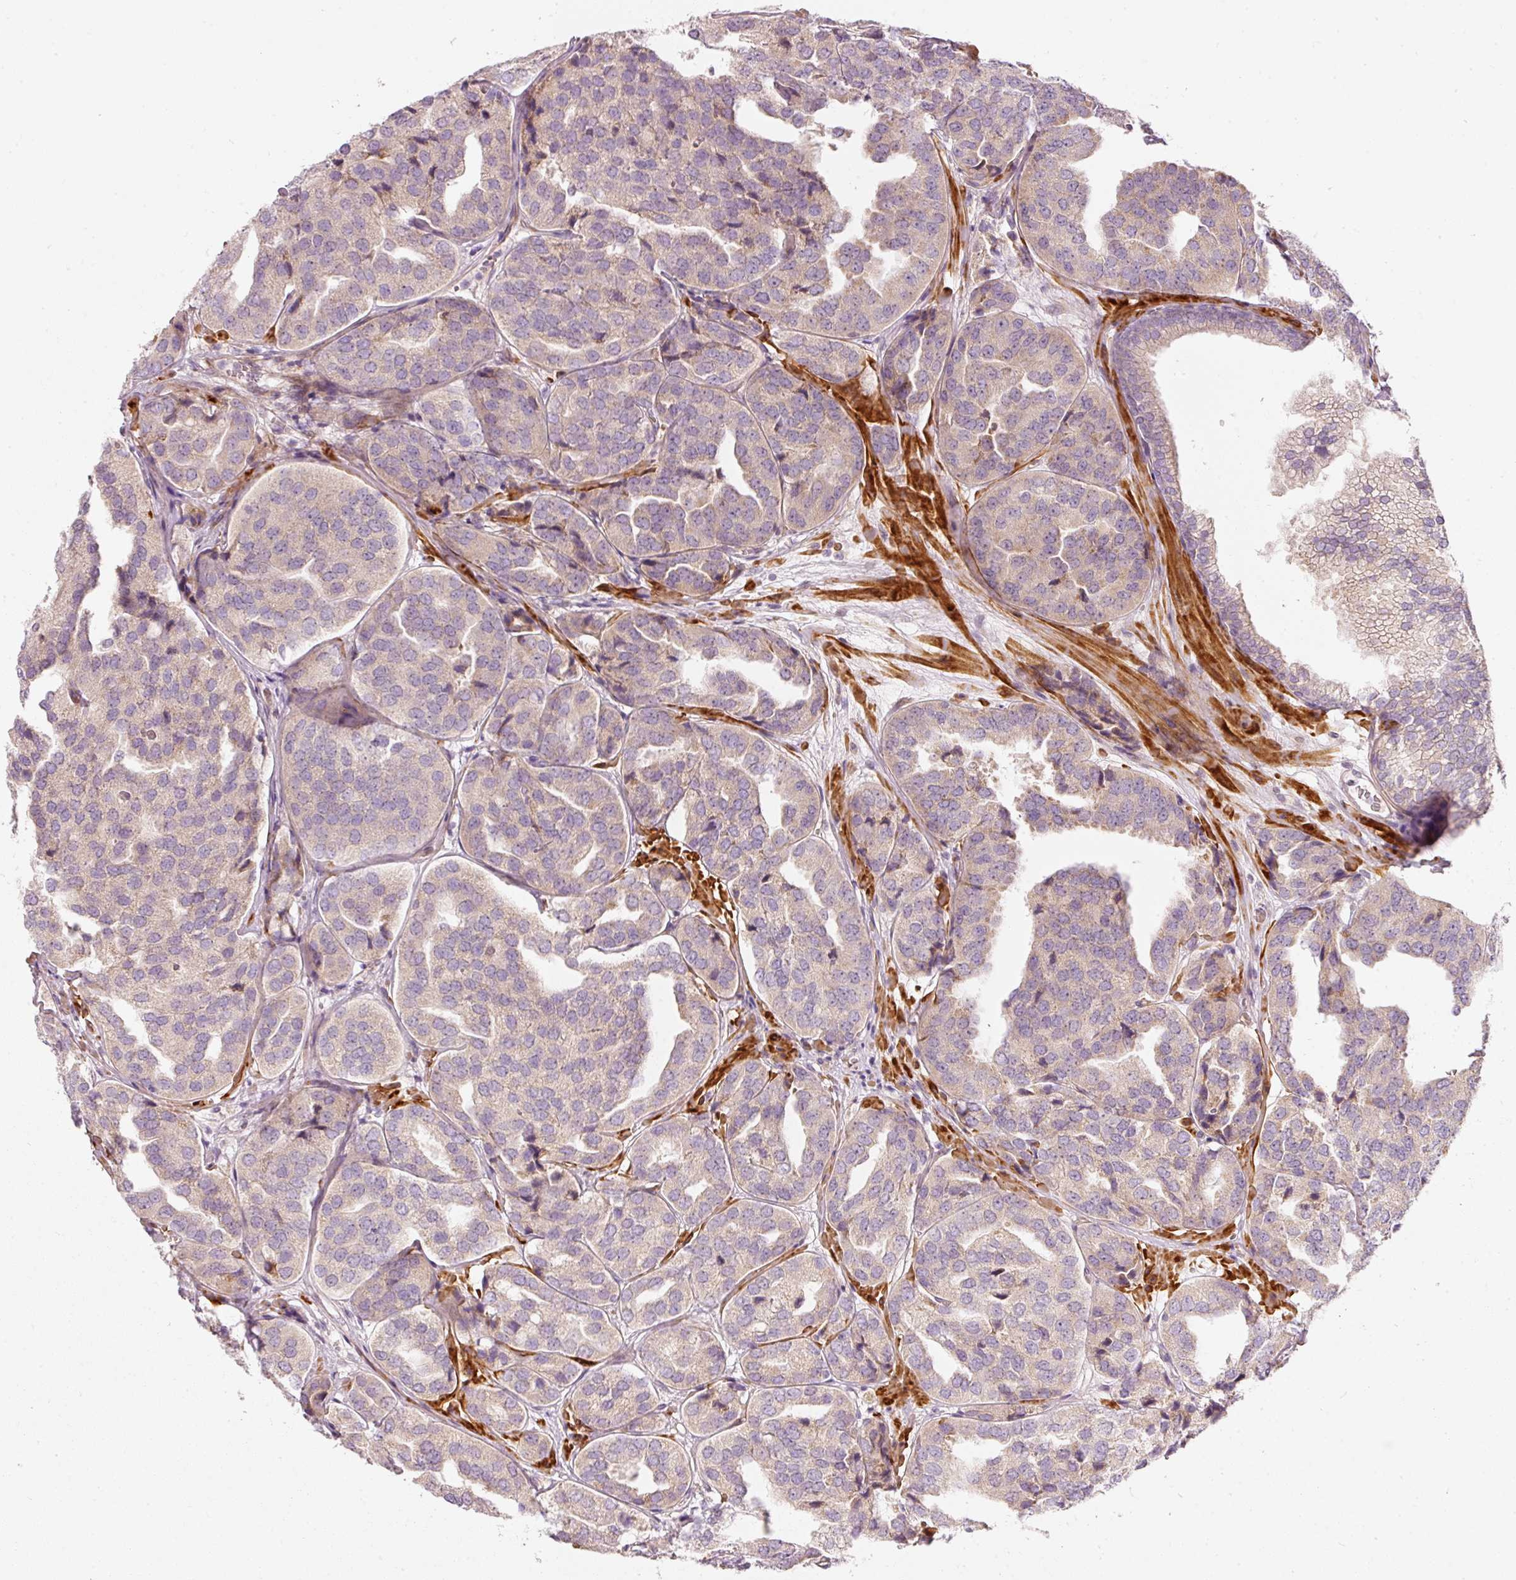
{"staining": {"intensity": "weak", "quantity": "<25%", "location": "cytoplasmic/membranous"}, "tissue": "prostate cancer", "cell_type": "Tumor cells", "image_type": "cancer", "snomed": [{"axis": "morphology", "description": "Adenocarcinoma, High grade"}, {"axis": "topography", "description": "Prostate"}], "caption": "Prostate cancer (adenocarcinoma (high-grade)) stained for a protein using IHC demonstrates no positivity tumor cells.", "gene": "KCNQ1", "patient": {"sex": "male", "age": 63}}